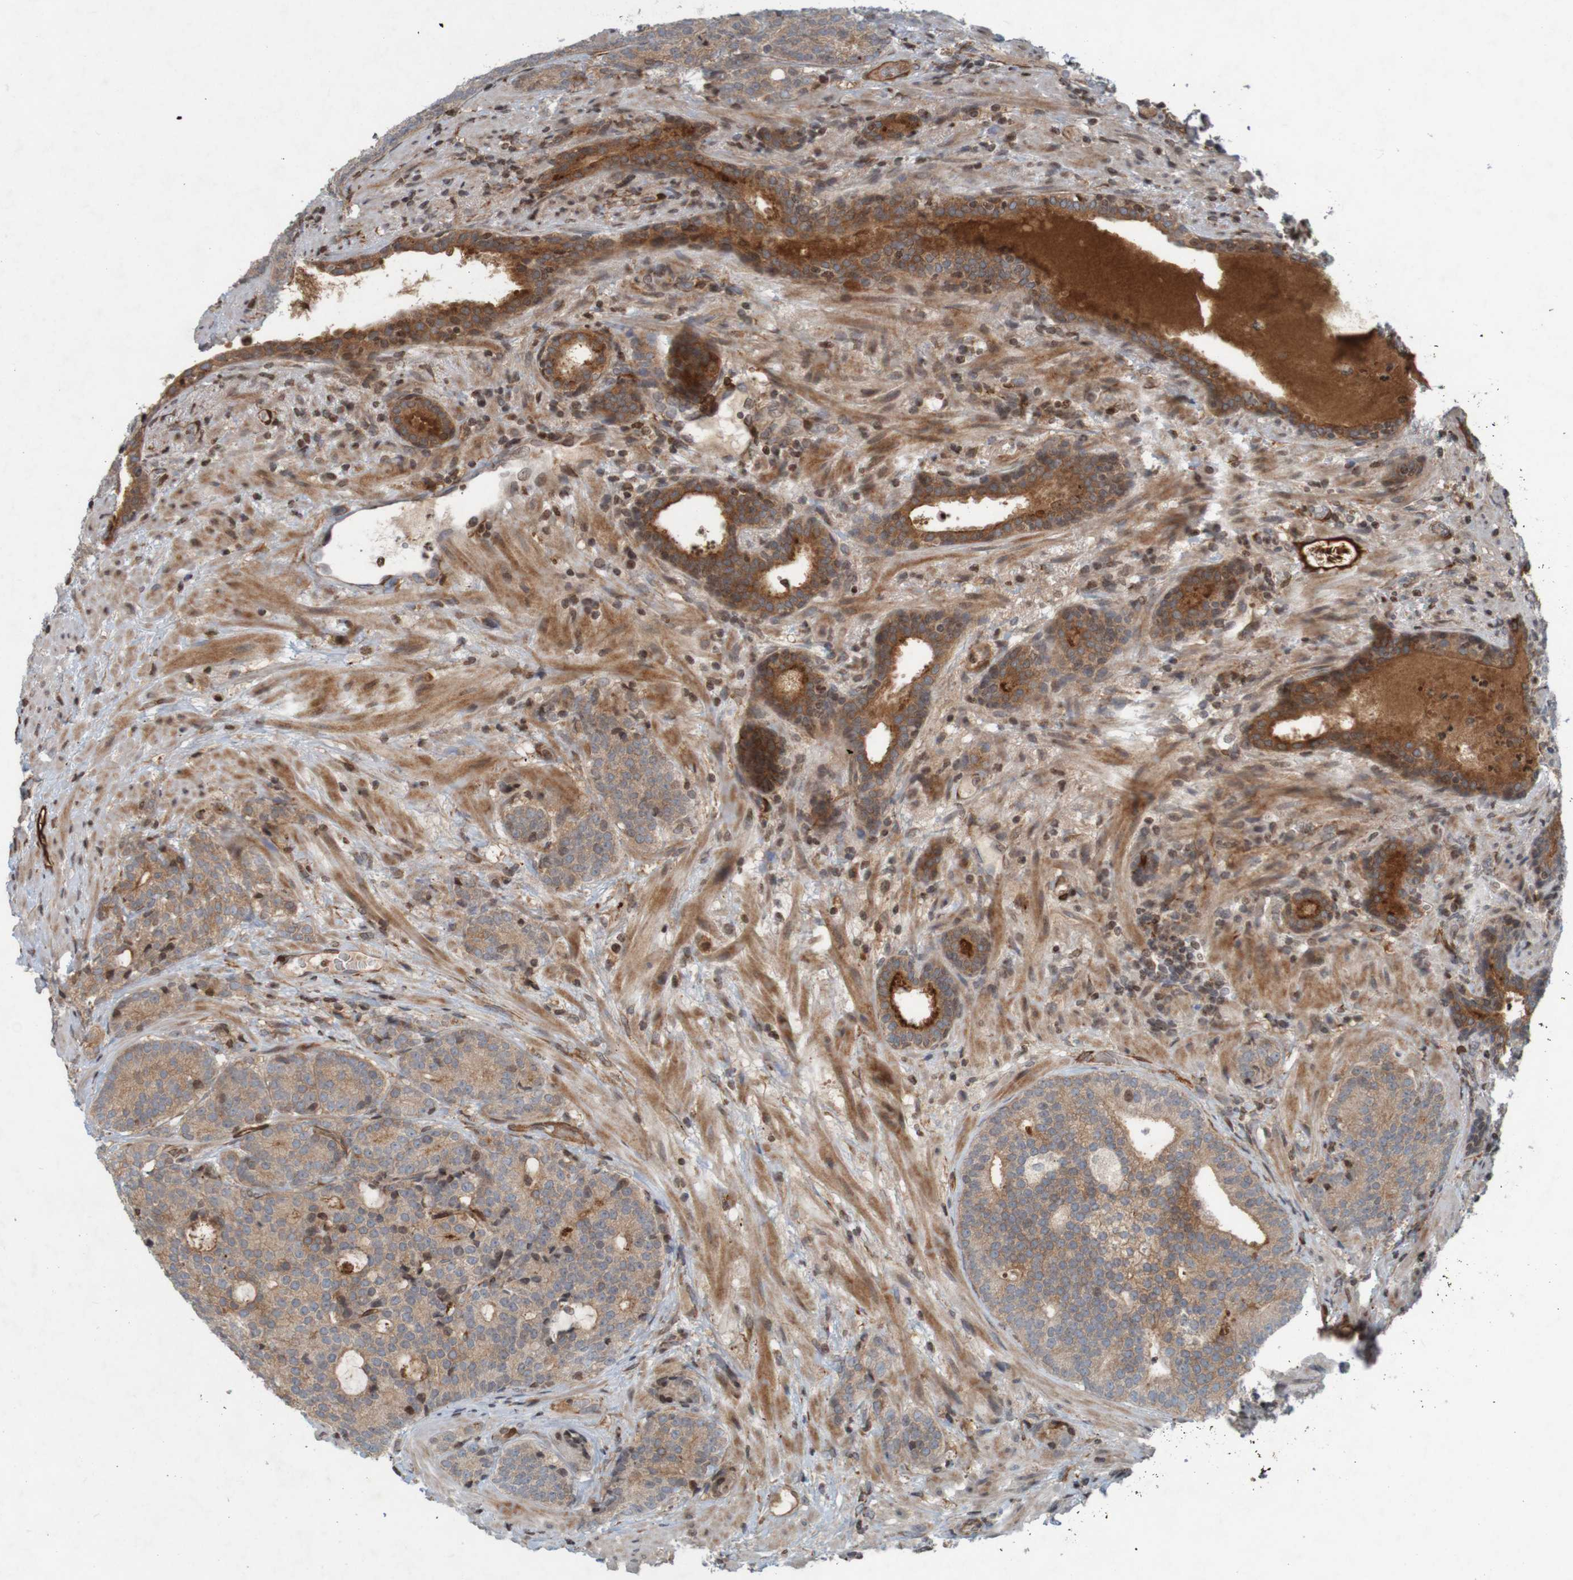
{"staining": {"intensity": "moderate", "quantity": "25%-75%", "location": "cytoplasmic/membranous"}, "tissue": "prostate cancer", "cell_type": "Tumor cells", "image_type": "cancer", "snomed": [{"axis": "morphology", "description": "Adenocarcinoma, High grade"}, {"axis": "topography", "description": "Prostate"}], "caption": "This image displays immunohistochemistry (IHC) staining of prostate cancer (high-grade adenocarcinoma), with medium moderate cytoplasmic/membranous positivity in approximately 25%-75% of tumor cells.", "gene": "GUCY1A1", "patient": {"sex": "male", "age": 61}}